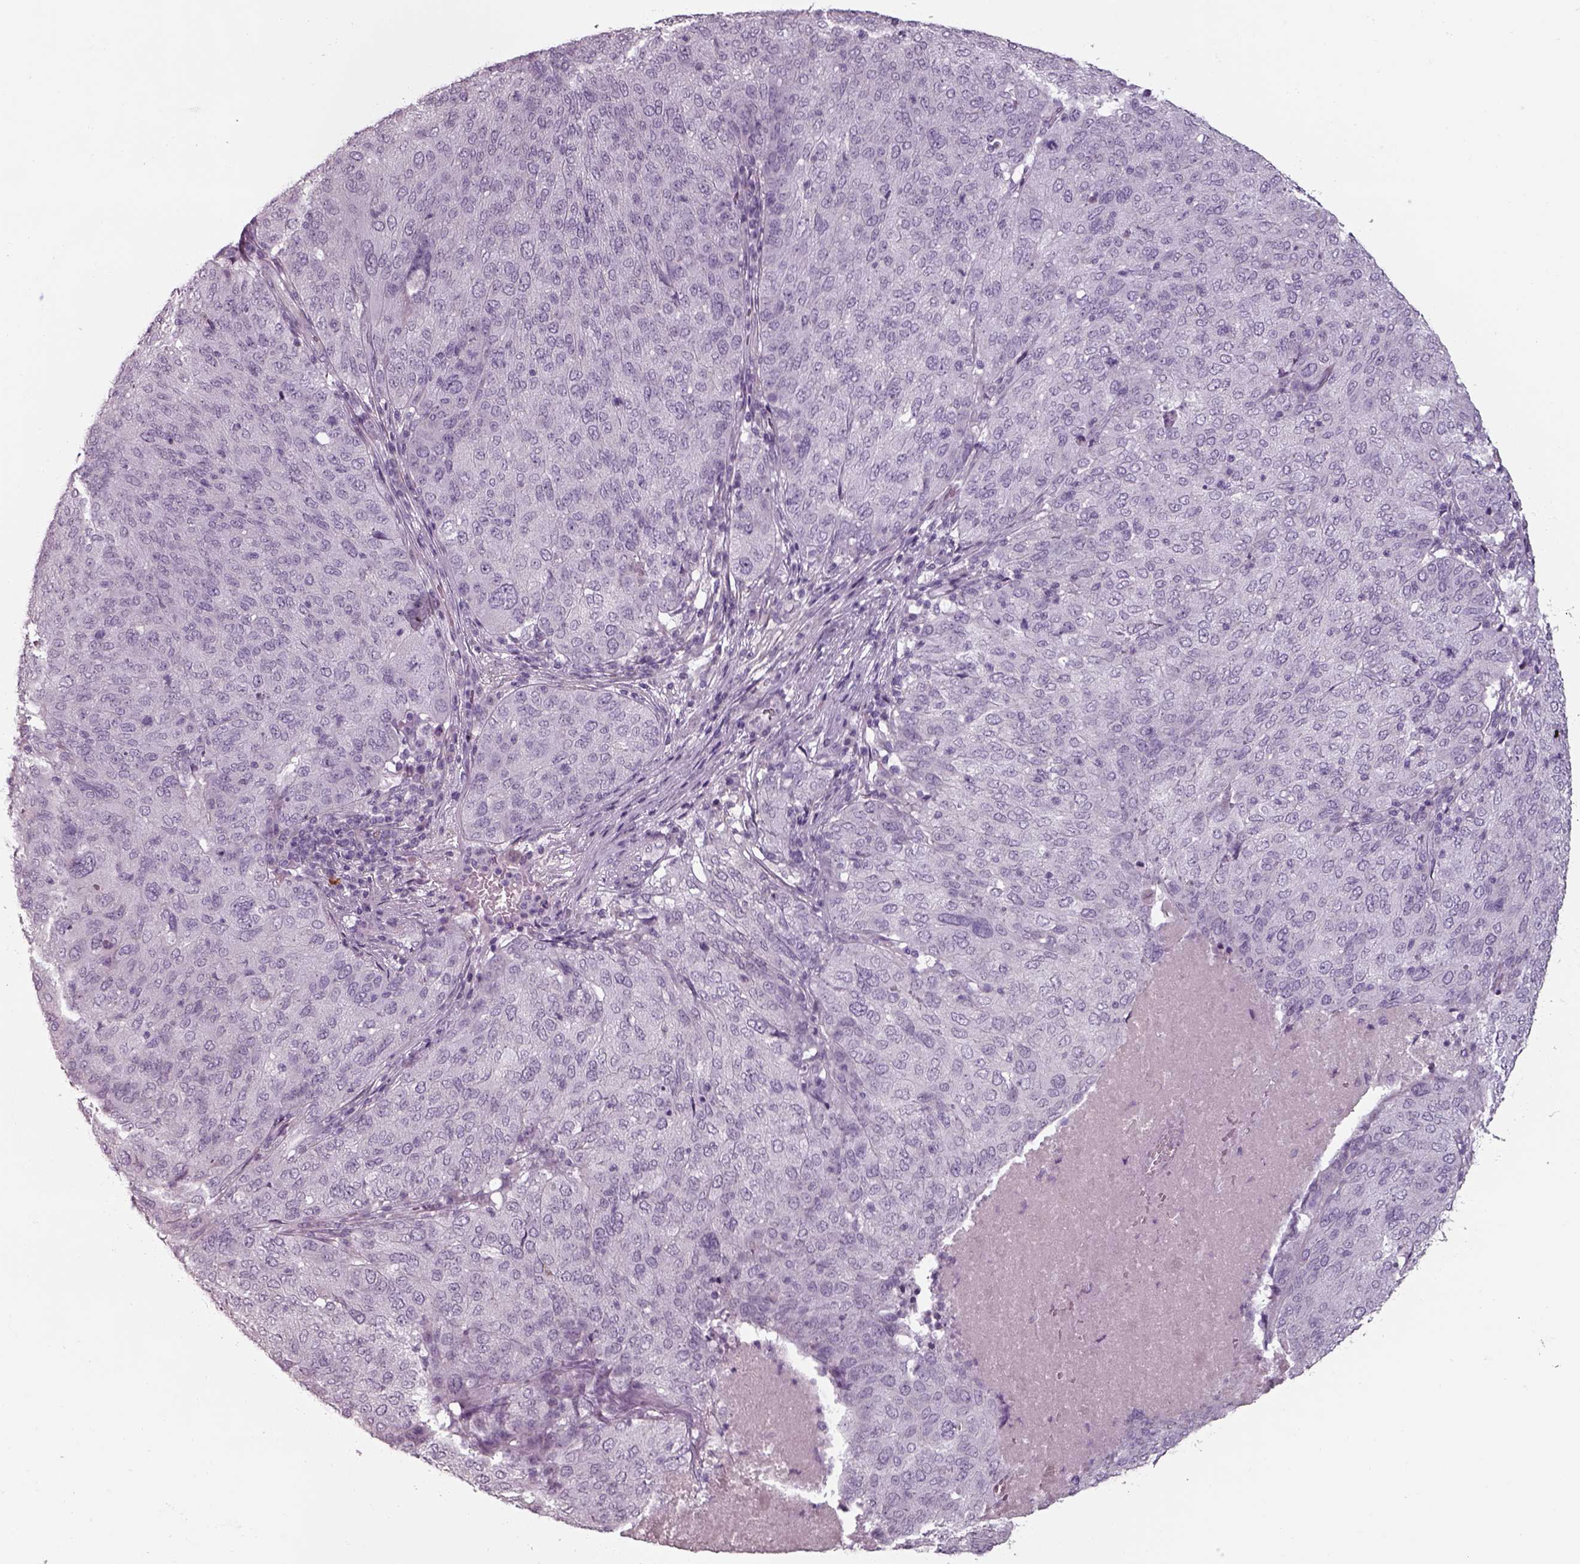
{"staining": {"intensity": "negative", "quantity": "none", "location": "none"}, "tissue": "ovarian cancer", "cell_type": "Tumor cells", "image_type": "cancer", "snomed": [{"axis": "morphology", "description": "Carcinoma, endometroid"}, {"axis": "topography", "description": "Ovary"}], "caption": "This is an IHC micrograph of ovarian endometroid carcinoma. There is no staining in tumor cells.", "gene": "SEPTIN14", "patient": {"sex": "female", "age": 58}}